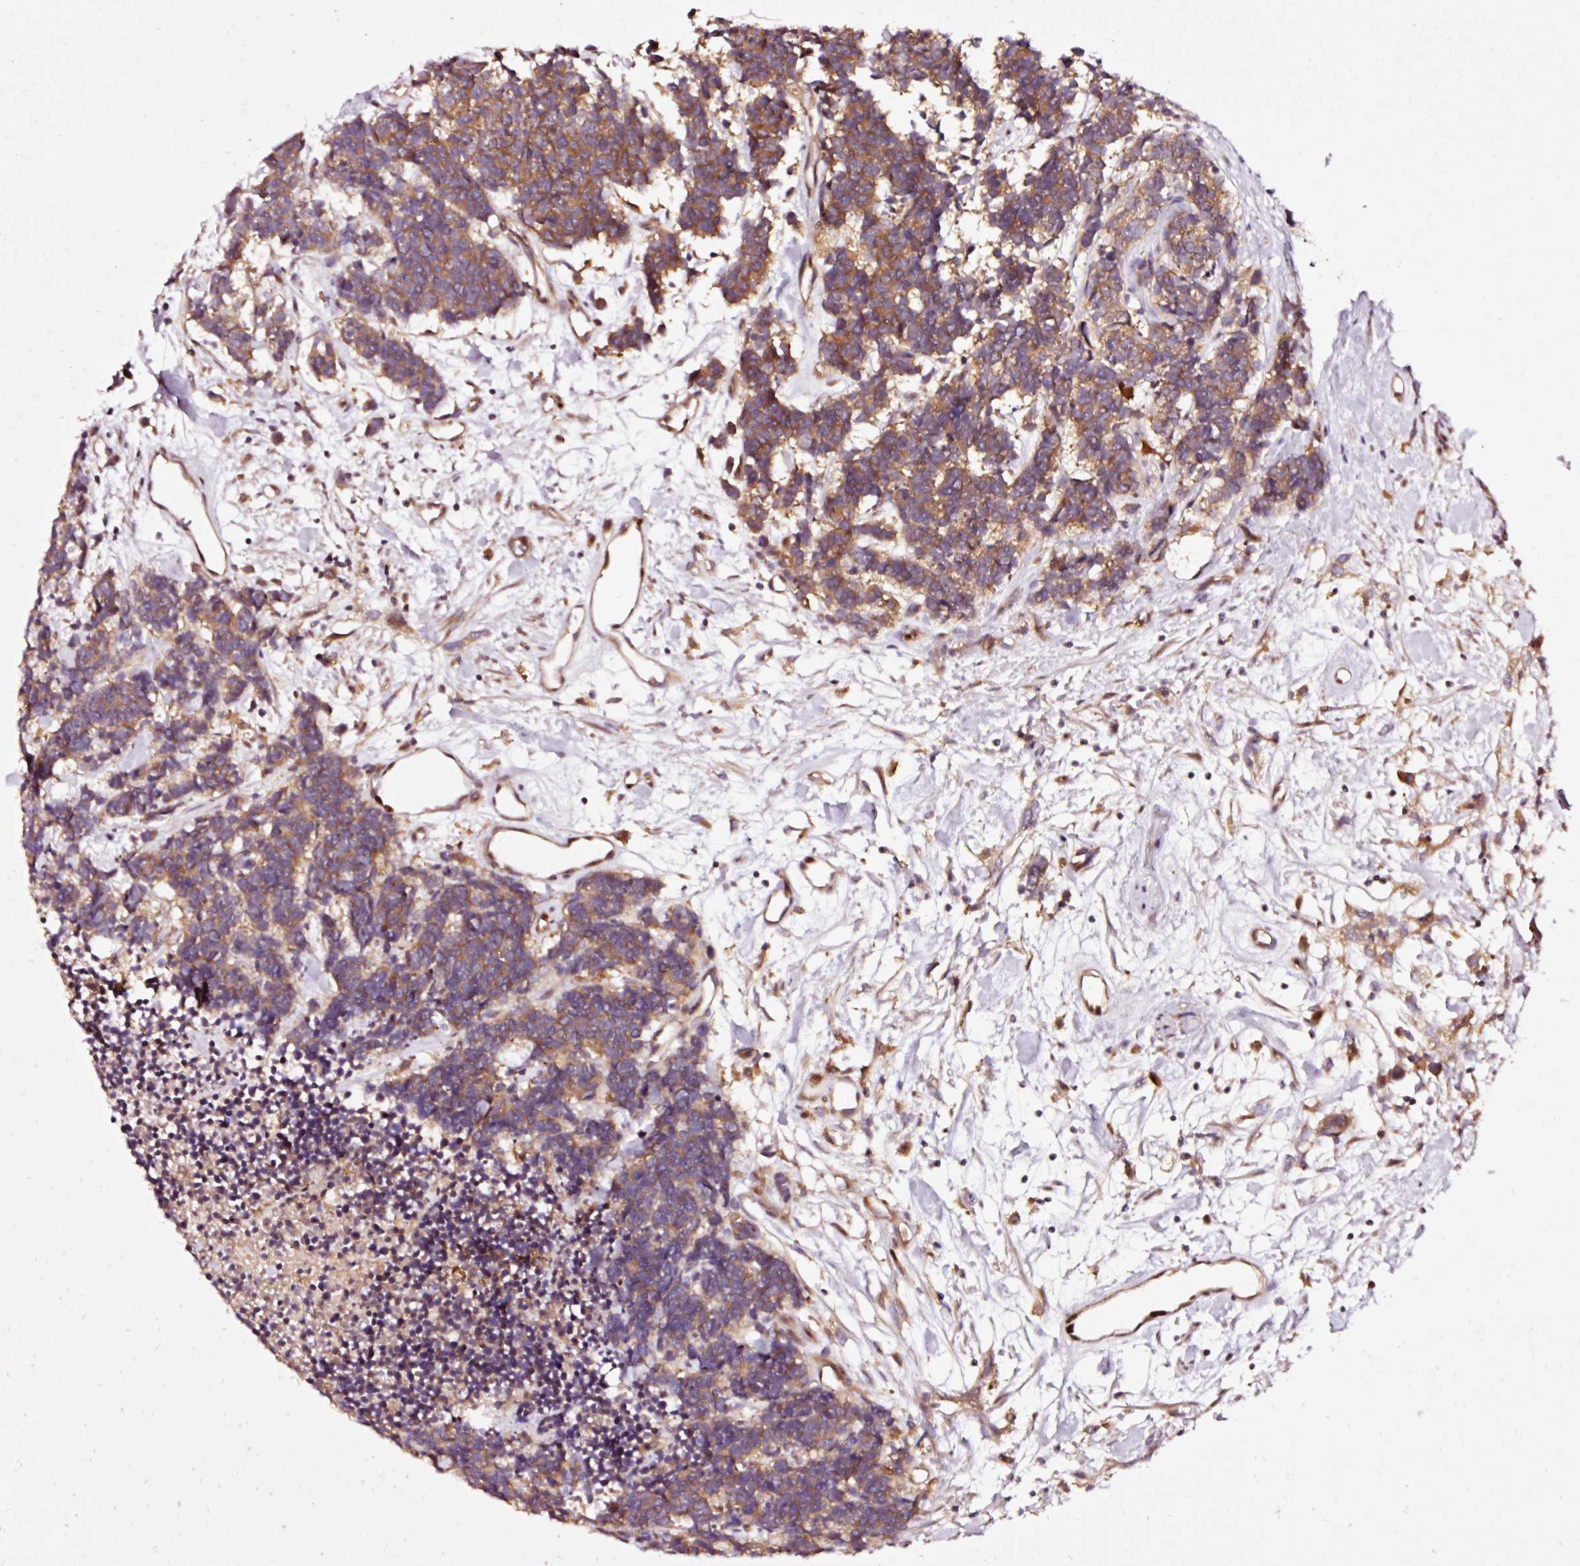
{"staining": {"intensity": "moderate", "quantity": ">75%", "location": "cytoplasmic/membranous"}, "tissue": "carcinoid", "cell_type": "Tumor cells", "image_type": "cancer", "snomed": [{"axis": "morphology", "description": "Carcinoma, NOS"}, {"axis": "morphology", "description": "Carcinoid, malignant, NOS"}, {"axis": "topography", "description": "Urinary bladder"}], "caption": "Immunohistochemical staining of carcinoid (malignant) demonstrates moderate cytoplasmic/membranous protein positivity in approximately >75% of tumor cells. The staining was performed using DAB to visualize the protein expression in brown, while the nuclei were stained in blue with hematoxylin (Magnification: 20x).", "gene": "NAPA", "patient": {"sex": "male", "age": 57}}